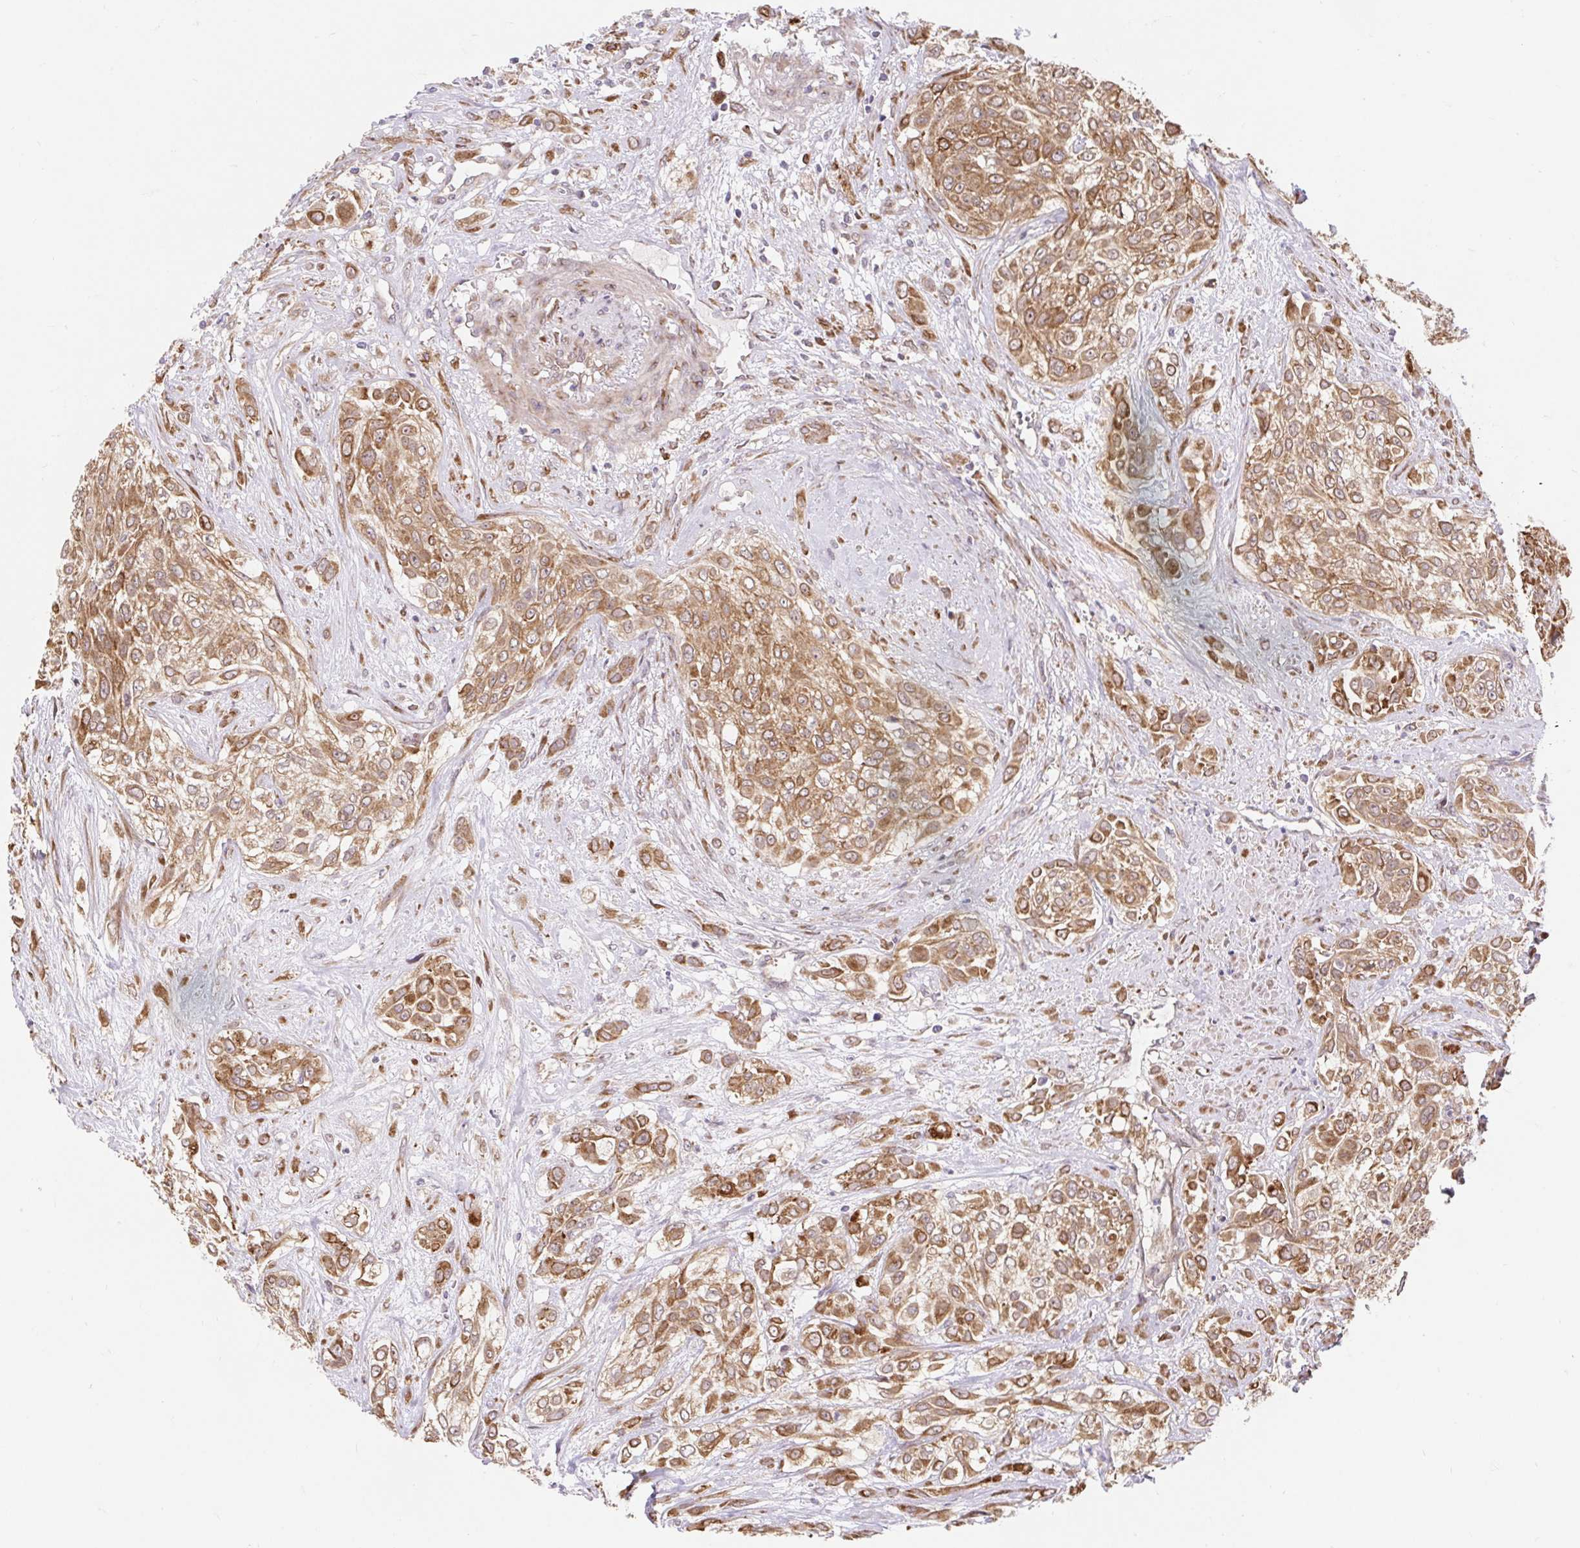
{"staining": {"intensity": "moderate", "quantity": ">75%", "location": "cytoplasmic/membranous"}, "tissue": "urothelial cancer", "cell_type": "Tumor cells", "image_type": "cancer", "snomed": [{"axis": "morphology", "description": "Urothelial carcinoma, High grade"}, {"axis": "topography", "description": "Urinary bladder"}], "caption": "An IHC image of tumor tissue is shown. Protein staining in brown labels moderate cytoplasmic/membranous positivity in high-grade urothelial carcinoma within tumor cells. The protein of interest is stained brown, and the nuclei are stained in blue (DAB IHC with brightfield microscopy, high magnification).", "gene": "LYPD5", "patient": {"sex": "male", "age": 57}}